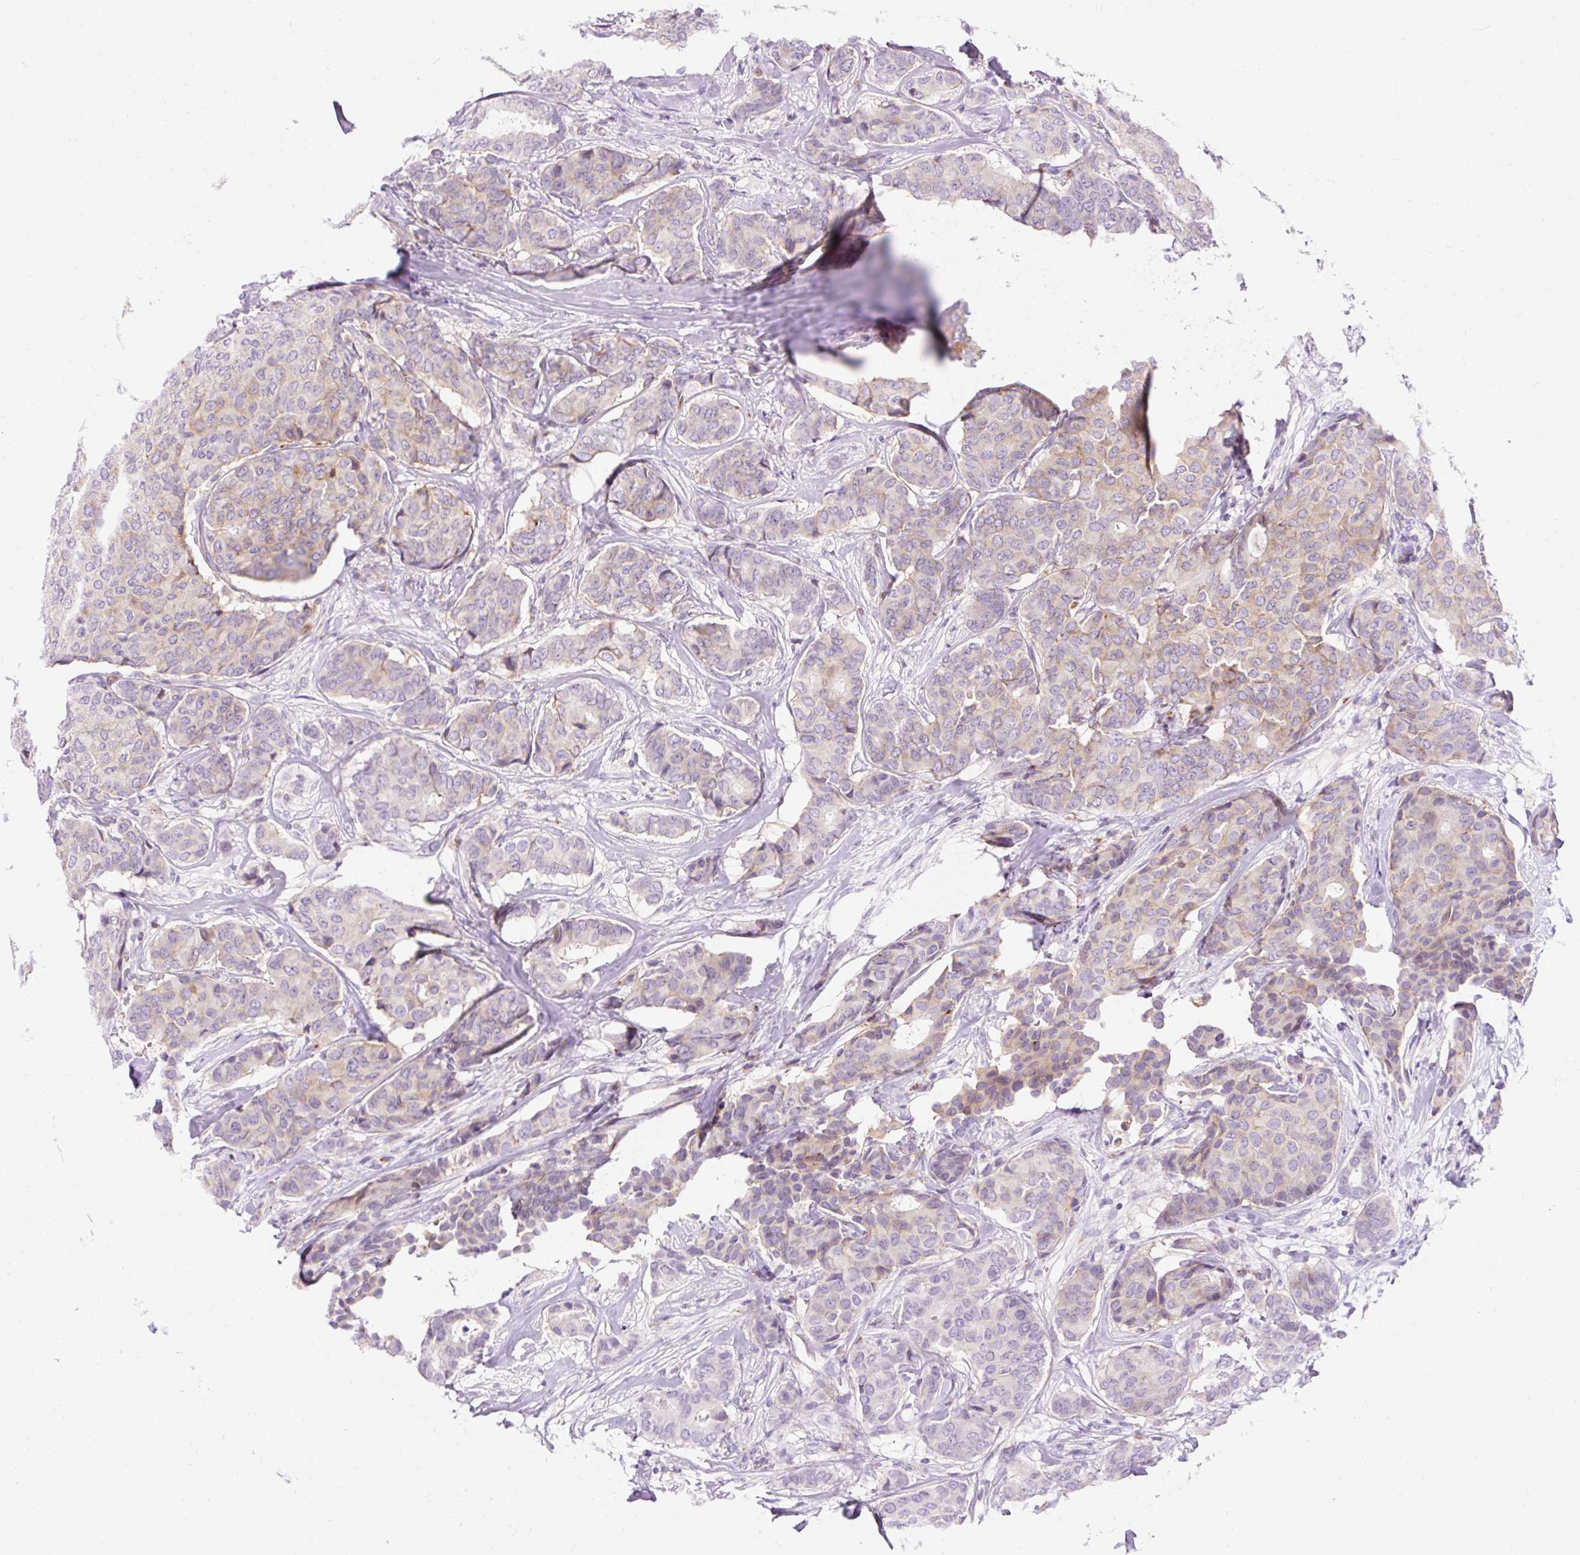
{"staining": {"intensity": "weak", "quantity": "25%-75%", "location": "cytoplasmic/membranous"}, "tissue": "breast cancer", "cell_type": "Tumor cells", "image_type": "cancer", "snomed": [{"axis": "morphology", "description": "Duct carcinoma"}, {"axis": "topography", "description": "Breast"}], "caption": "Weak cytoplasmic/membranous protein staining is seen in about 25%-75% of tumor cells in breast cancer (infiltrating ductal carcinoma).", "gene": "TMEM150C", "patient": {"sex": "female", "age": 75}}